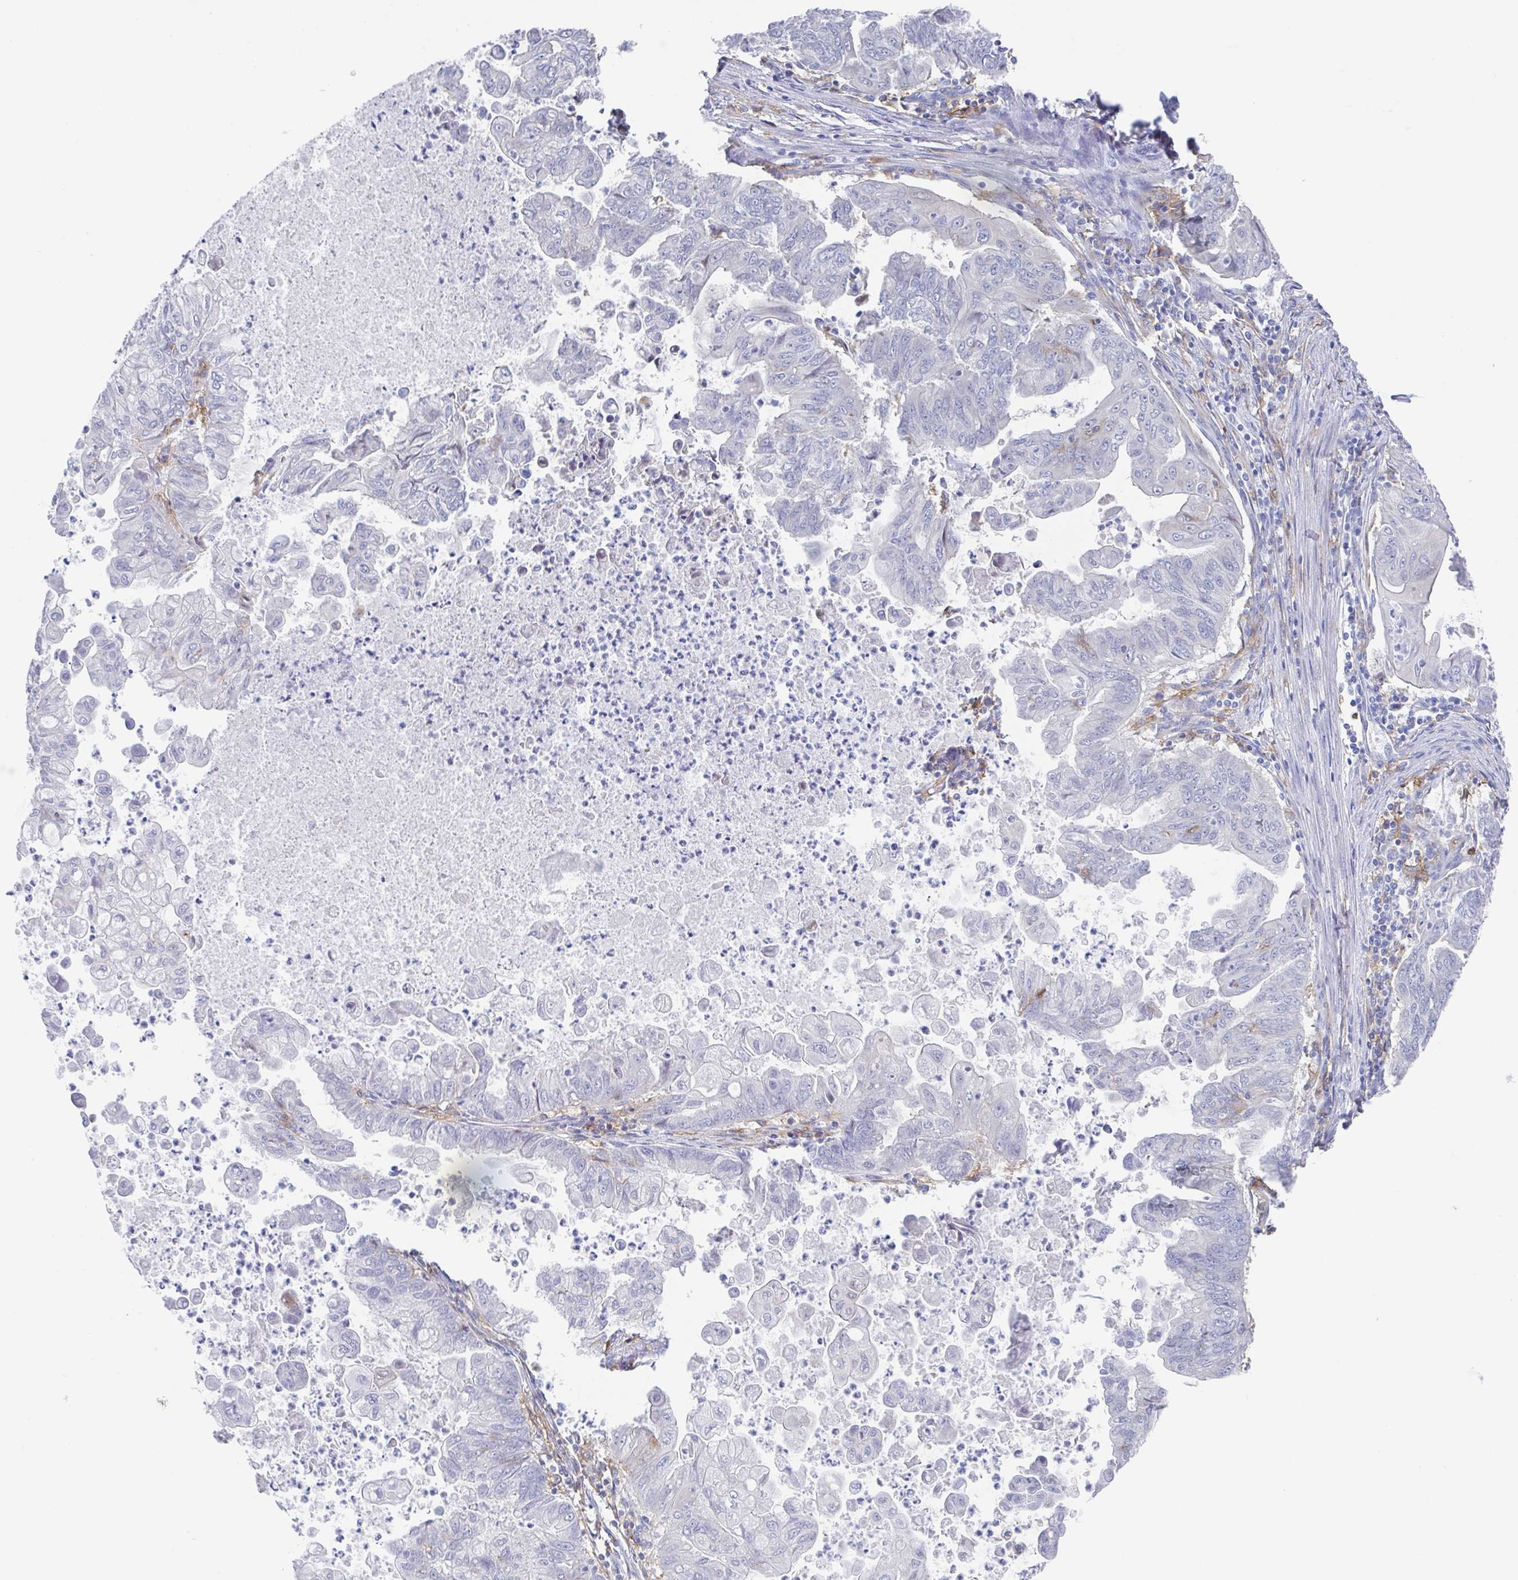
{"staining": {"intensity": "negative", "quantity": "none", "location": "none"}, "tissue": "stomach cancer", "cell_type": "Tumor cells", "image_type": "cancer", "snomed": [{"axis": "morphology", "description": "Adenocarcinoma, NOS"}, {"axis": "topography", "description": "Stomach, upper"}], "caption": "Image shows no protein staining in tumor cells of adenocarcinoma (stomach) tissue. The staining was performed using DAB (3,3'-diaminobenzidine) to visualize the protein expression in brown, while the nuclei were stained in blue with hematoxylin (Magnification: 20x).", "gene": "FCGR3A", "patient": {"sex": "male", "age": 80}}